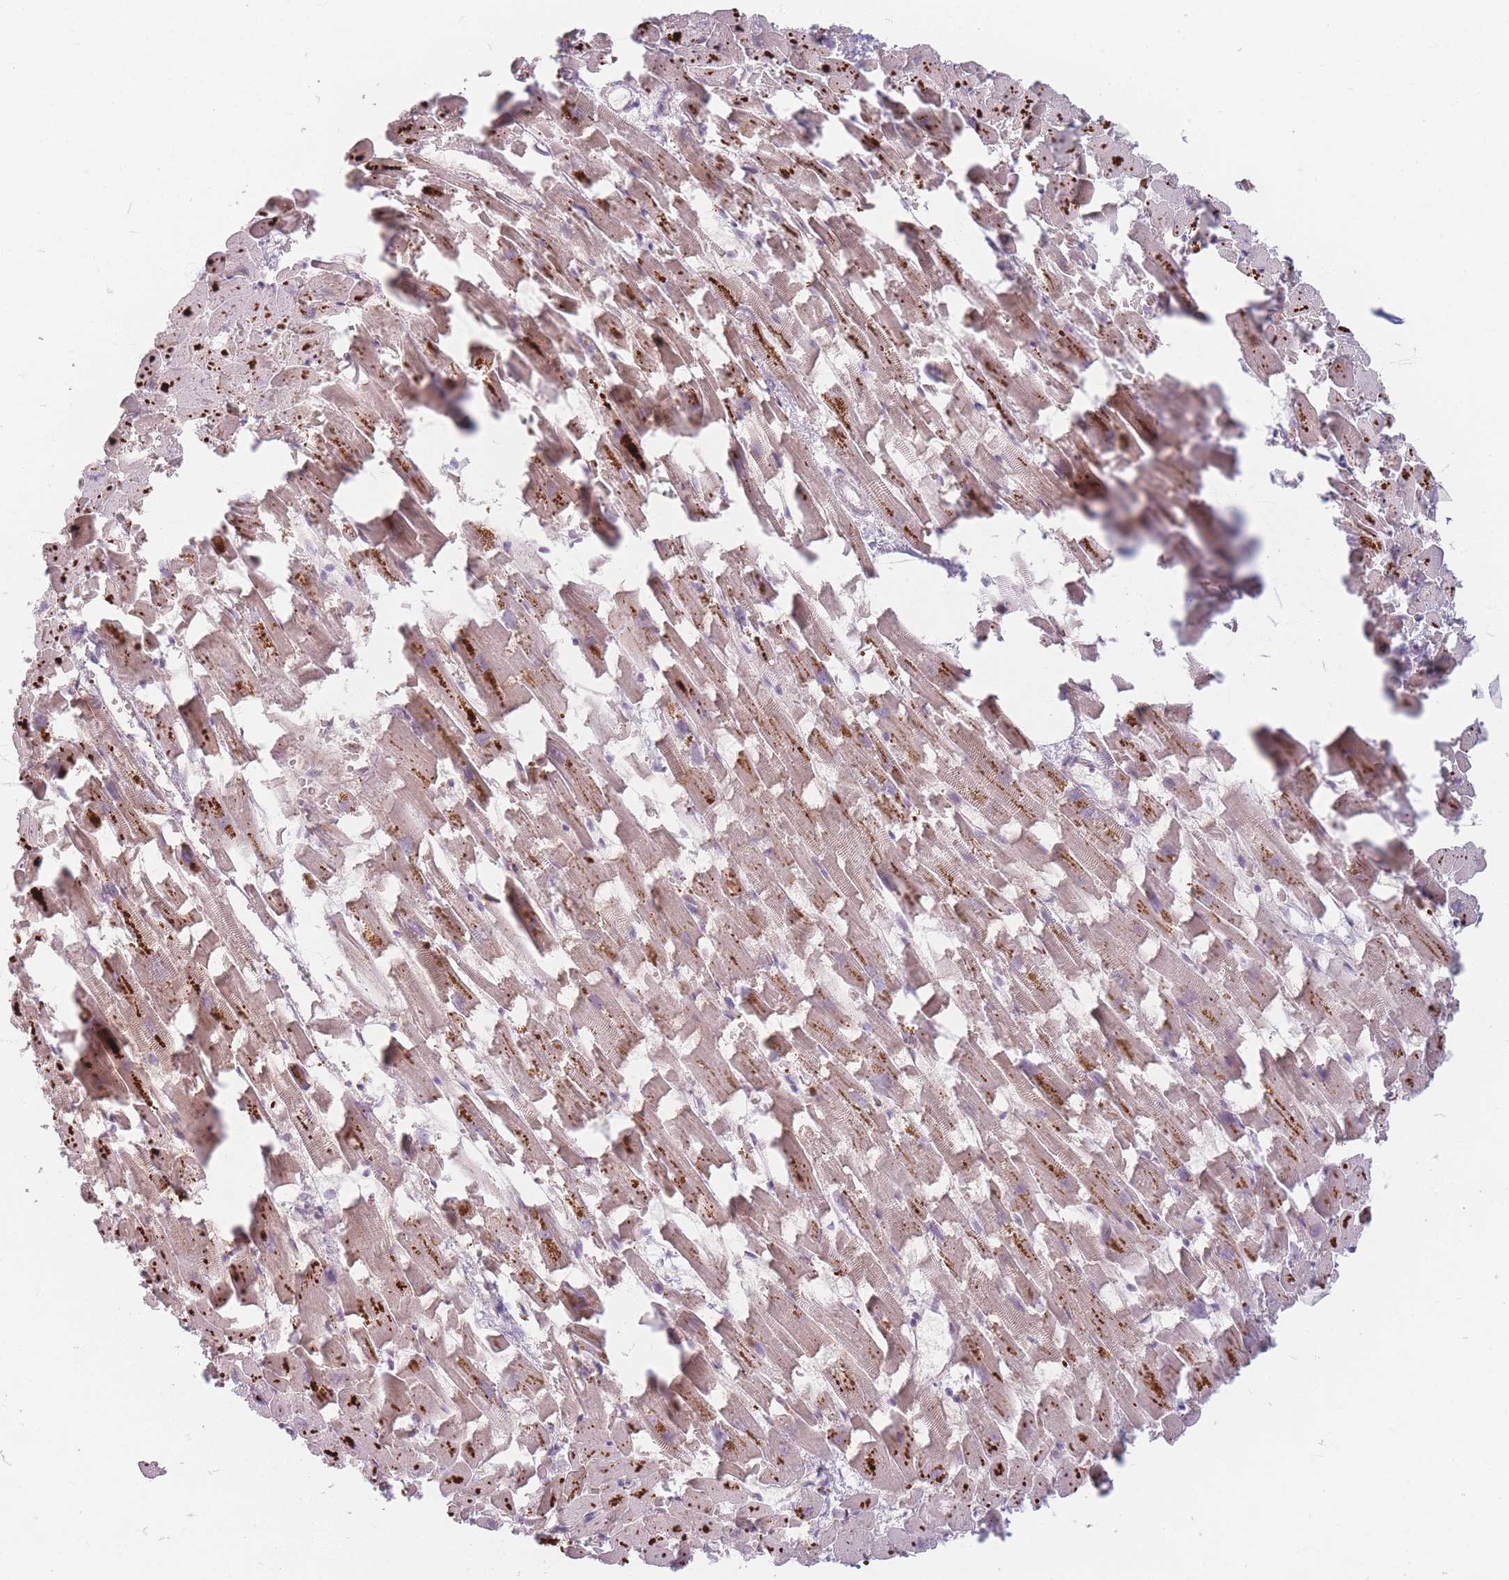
{"staining": {"intensity": "moderate", "quantity": "25%-75%", "location": "cytoplasmic/membranous"}, "tissue": "heart muscle", "cell_type": "Cardiomyocytes", "image_type": "normal", "snomed": [{"axis": "morphology", "description": "Normal tissue, NOS"}, {"axis": "topography", "description": "Heart"}], "caption": "Heart muscle stained with immunohistochemistry (IHC) displays moderate cytoplasmic/membranous expression in about 25%-75% of cardiomyocytes.", "gene": "CHCHD7", "patient": {"sex": "female", "age": 64}}